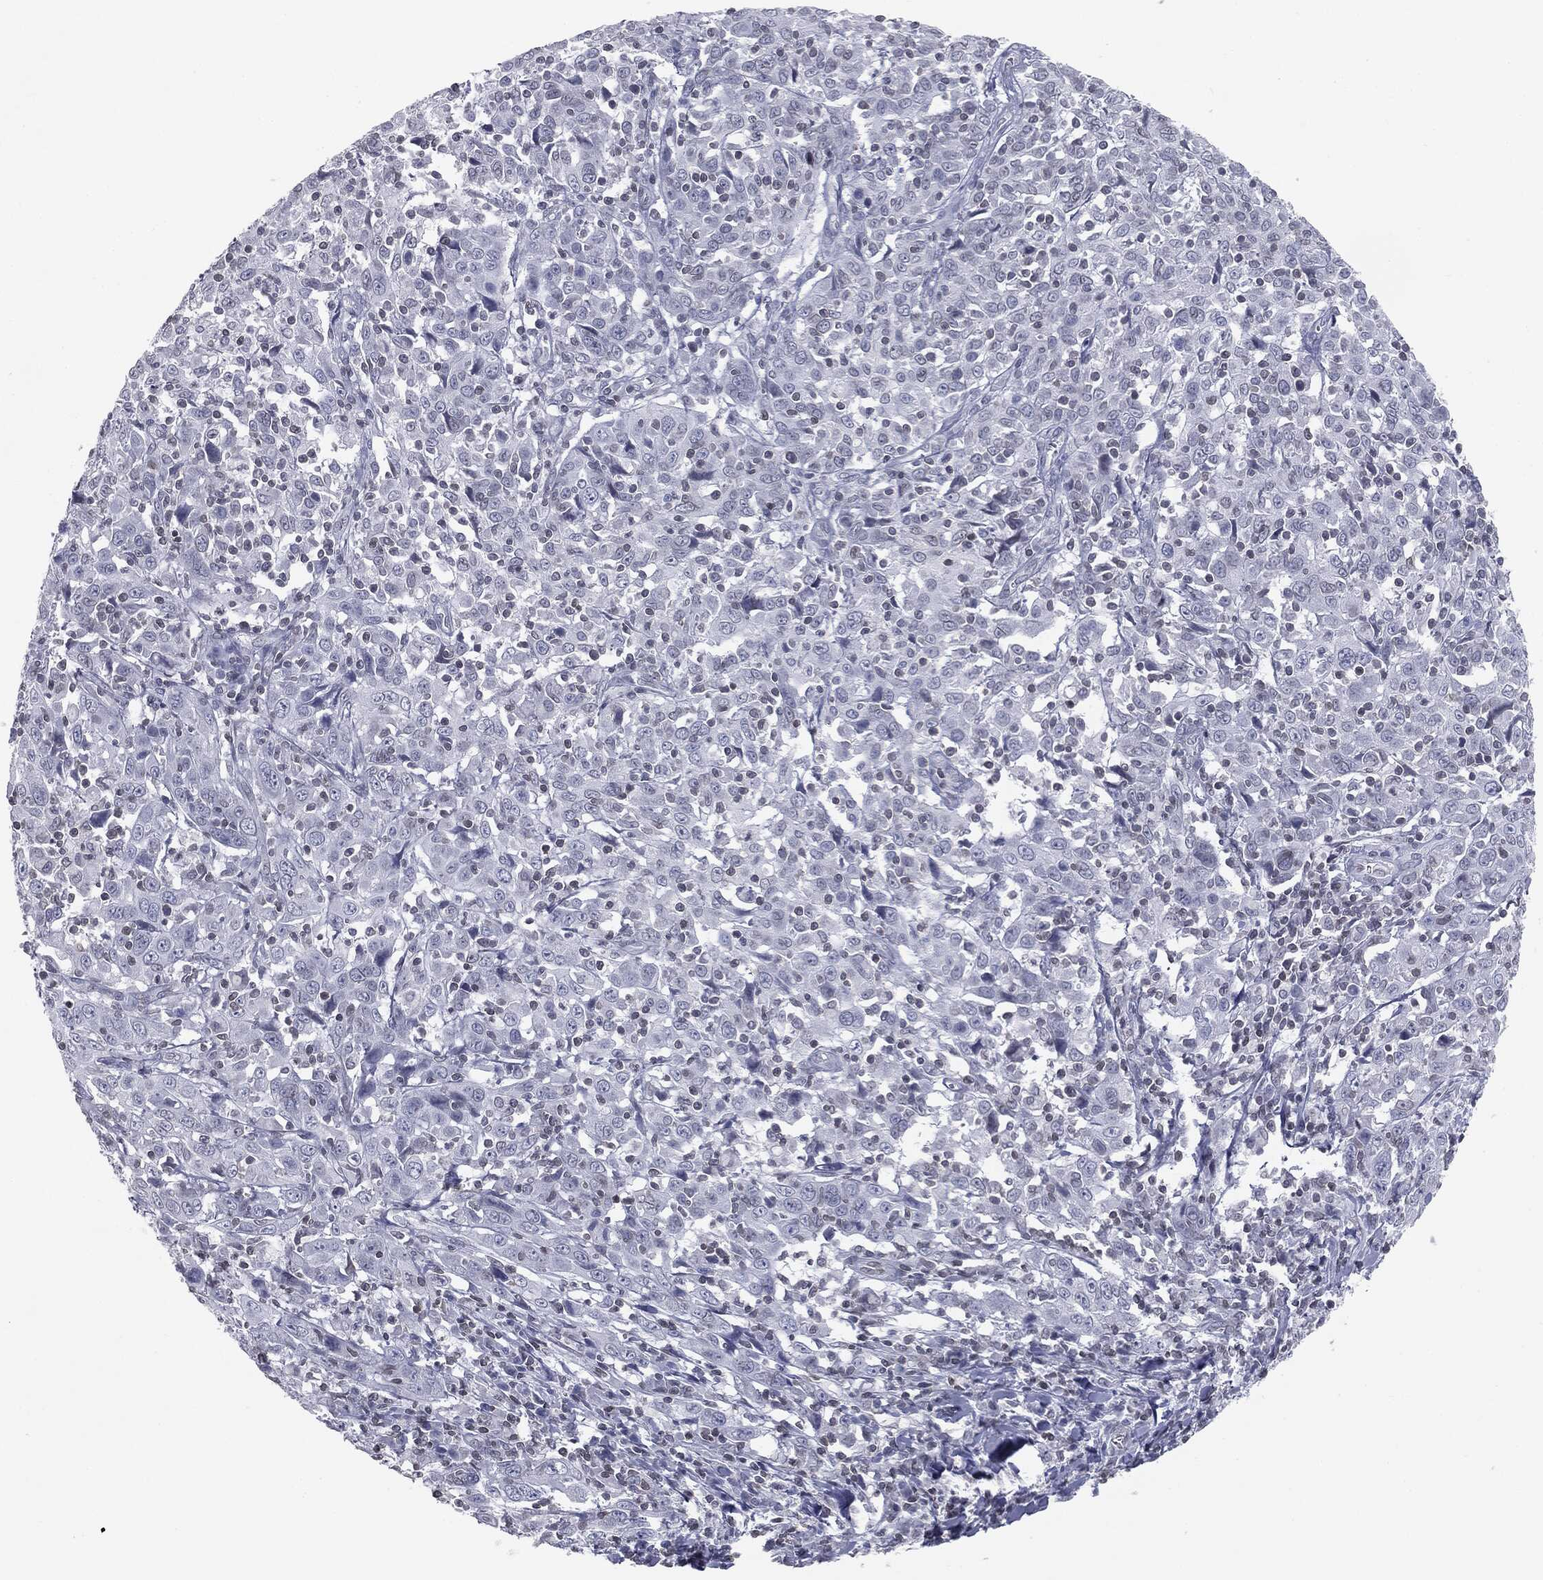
{"staining": {"intensity": "negative", "quantity": "none", "location": "none"}, "tissue": "cervical cancer", "cell_type": "Tumor cells", "image_type": "cancer", "snomed": [{"axis": "morphology", "description": "Squamous cell carcinoma, NOS"}, {"axis": "topography", "description": "Cervix"}], "caption": "Cervical squamous cell carcinoma was stained to show a protein in brown. There is no significant staining in tumor cells.", "gene": "ALDOB", "patient": {"sex": "female", "age": 46}}